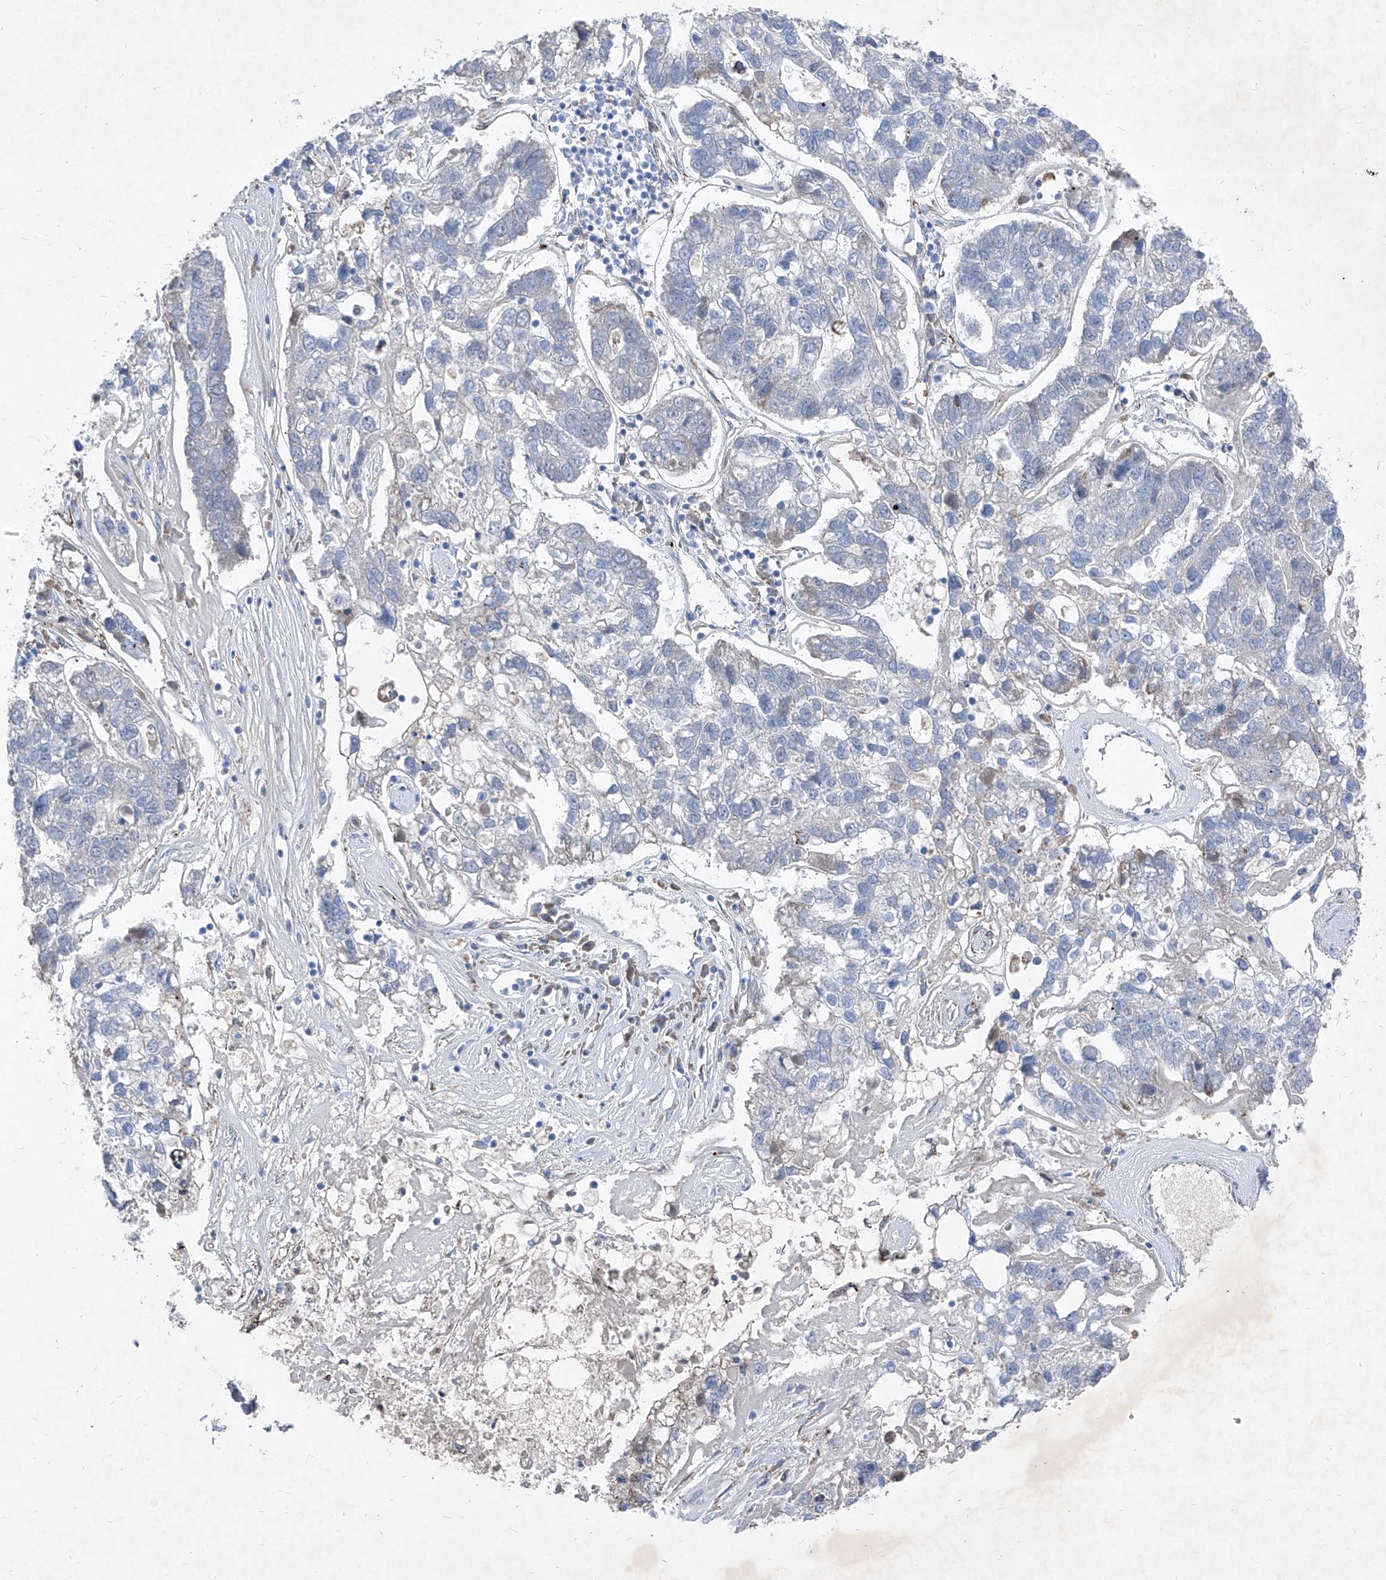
{"staining": {"intensity": "negative", "quantity": "none", "location": "none"}, "tissue": "pancreatic cancer", "cell_type": "Tumor cells", "image_type": "cancer", "snomed": [{"axis": "morphology", "description": "Adenocarcinoma, NOS"}, {"axis": "topography", "description": "Pancreas"}], "caption": "Human pancreatic cancer stained for a protein using immunohistochemistry shows no positivity in tumor cells.", "gene": "IFI27", "patient": {"sex": "female", "age": 61}}